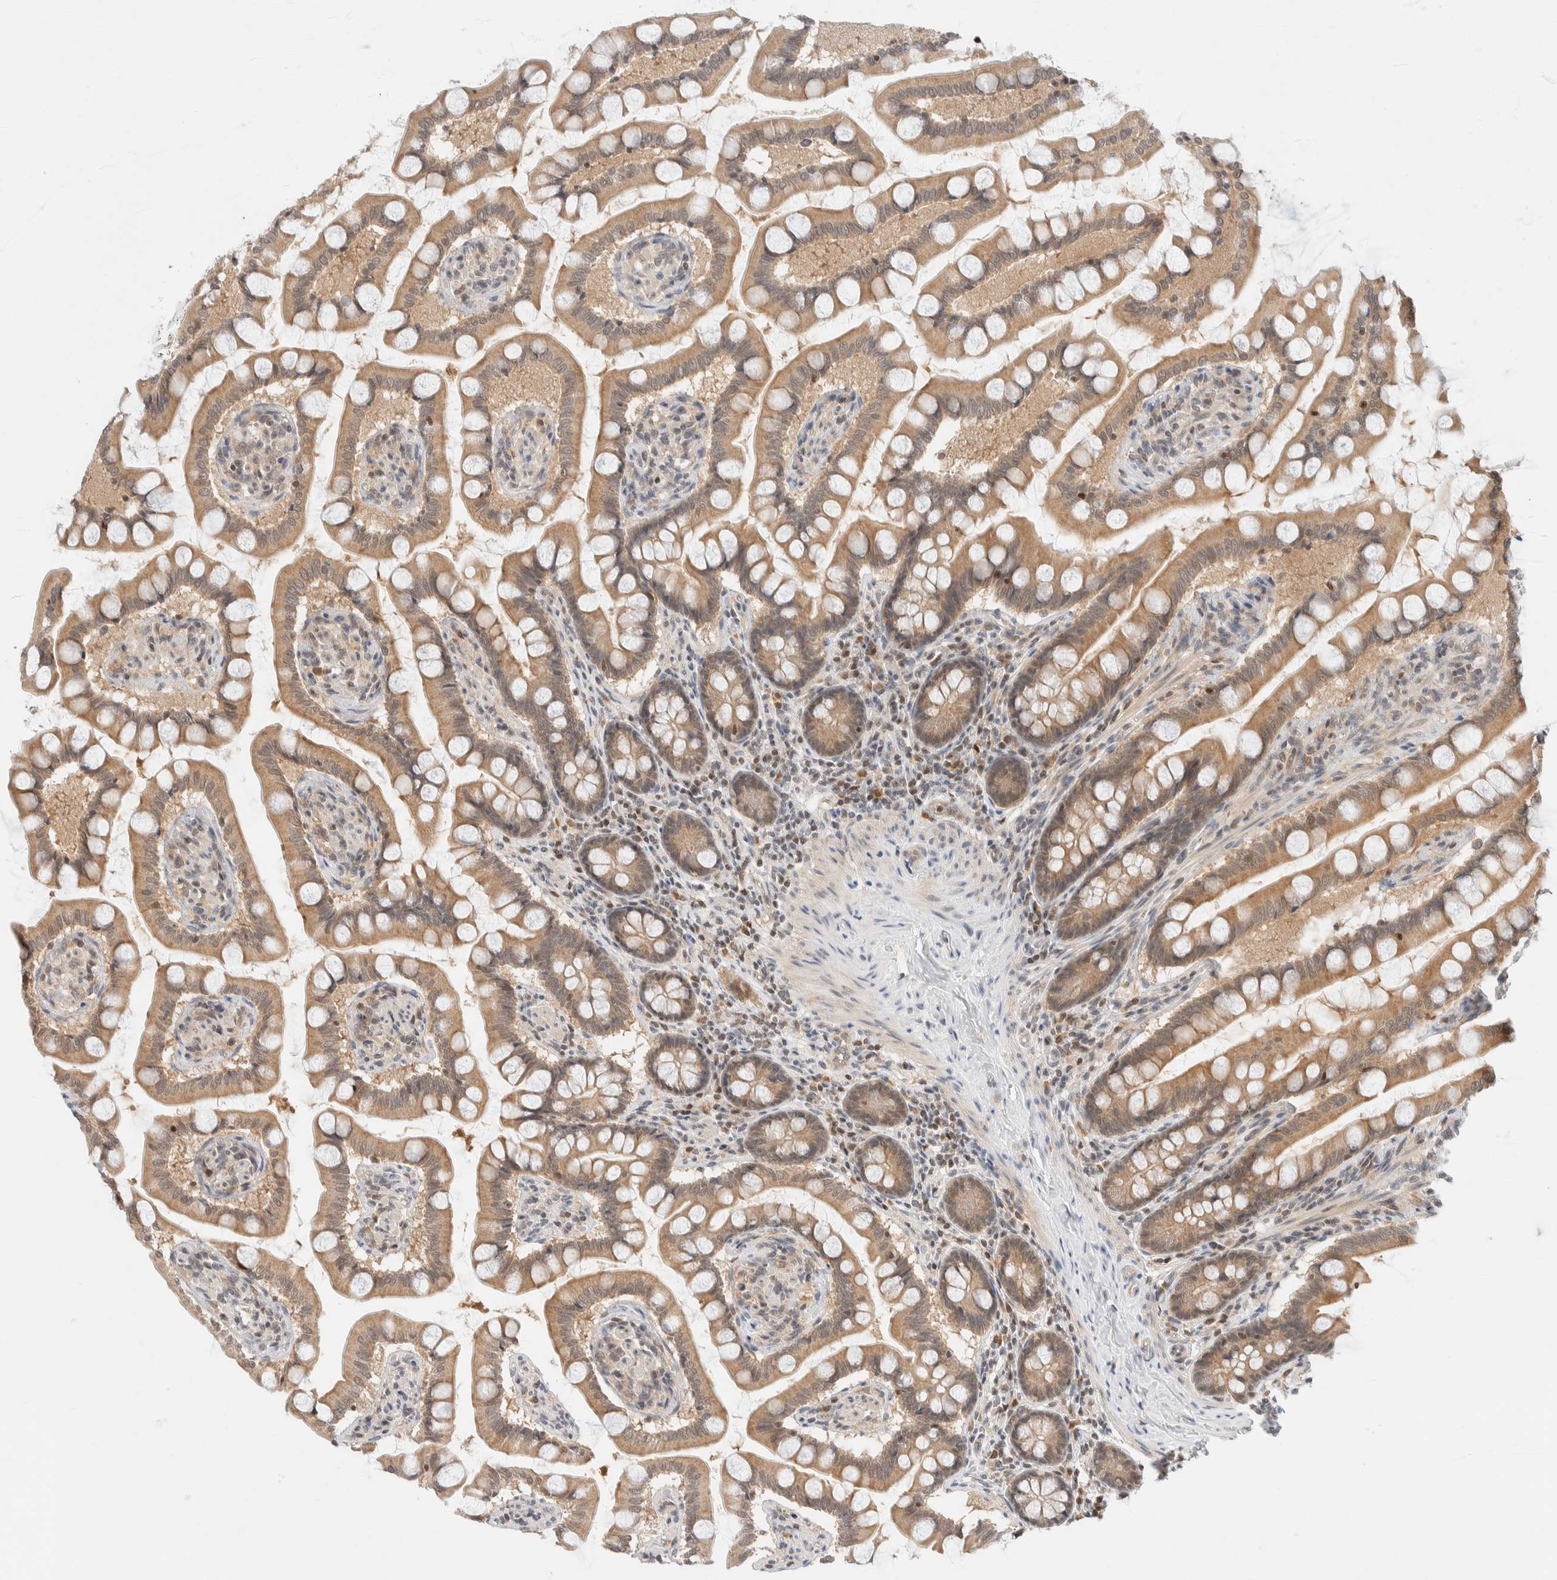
{"staining": {"intensity": "moderate", "quantity": ">75%", "location": "cytoplasmic/membranous"}, "tissue": "small intestine", "cell_type": "Glandular cells", "image_type": "normal", "snomed": [{"axis": "morphology", "description": "Normal tissue, NOS"}, {"axis": "topography", "description": "Small intestine"}], "caption": "Approximately >75% of glandular cells in normal small intestine exhibit moderate cytoplasmic/membranous protein expression as visualized by brown immunohistochemical staining.", "gene": "C8orf76", "patient": {"sex": "male", "age": 41}}